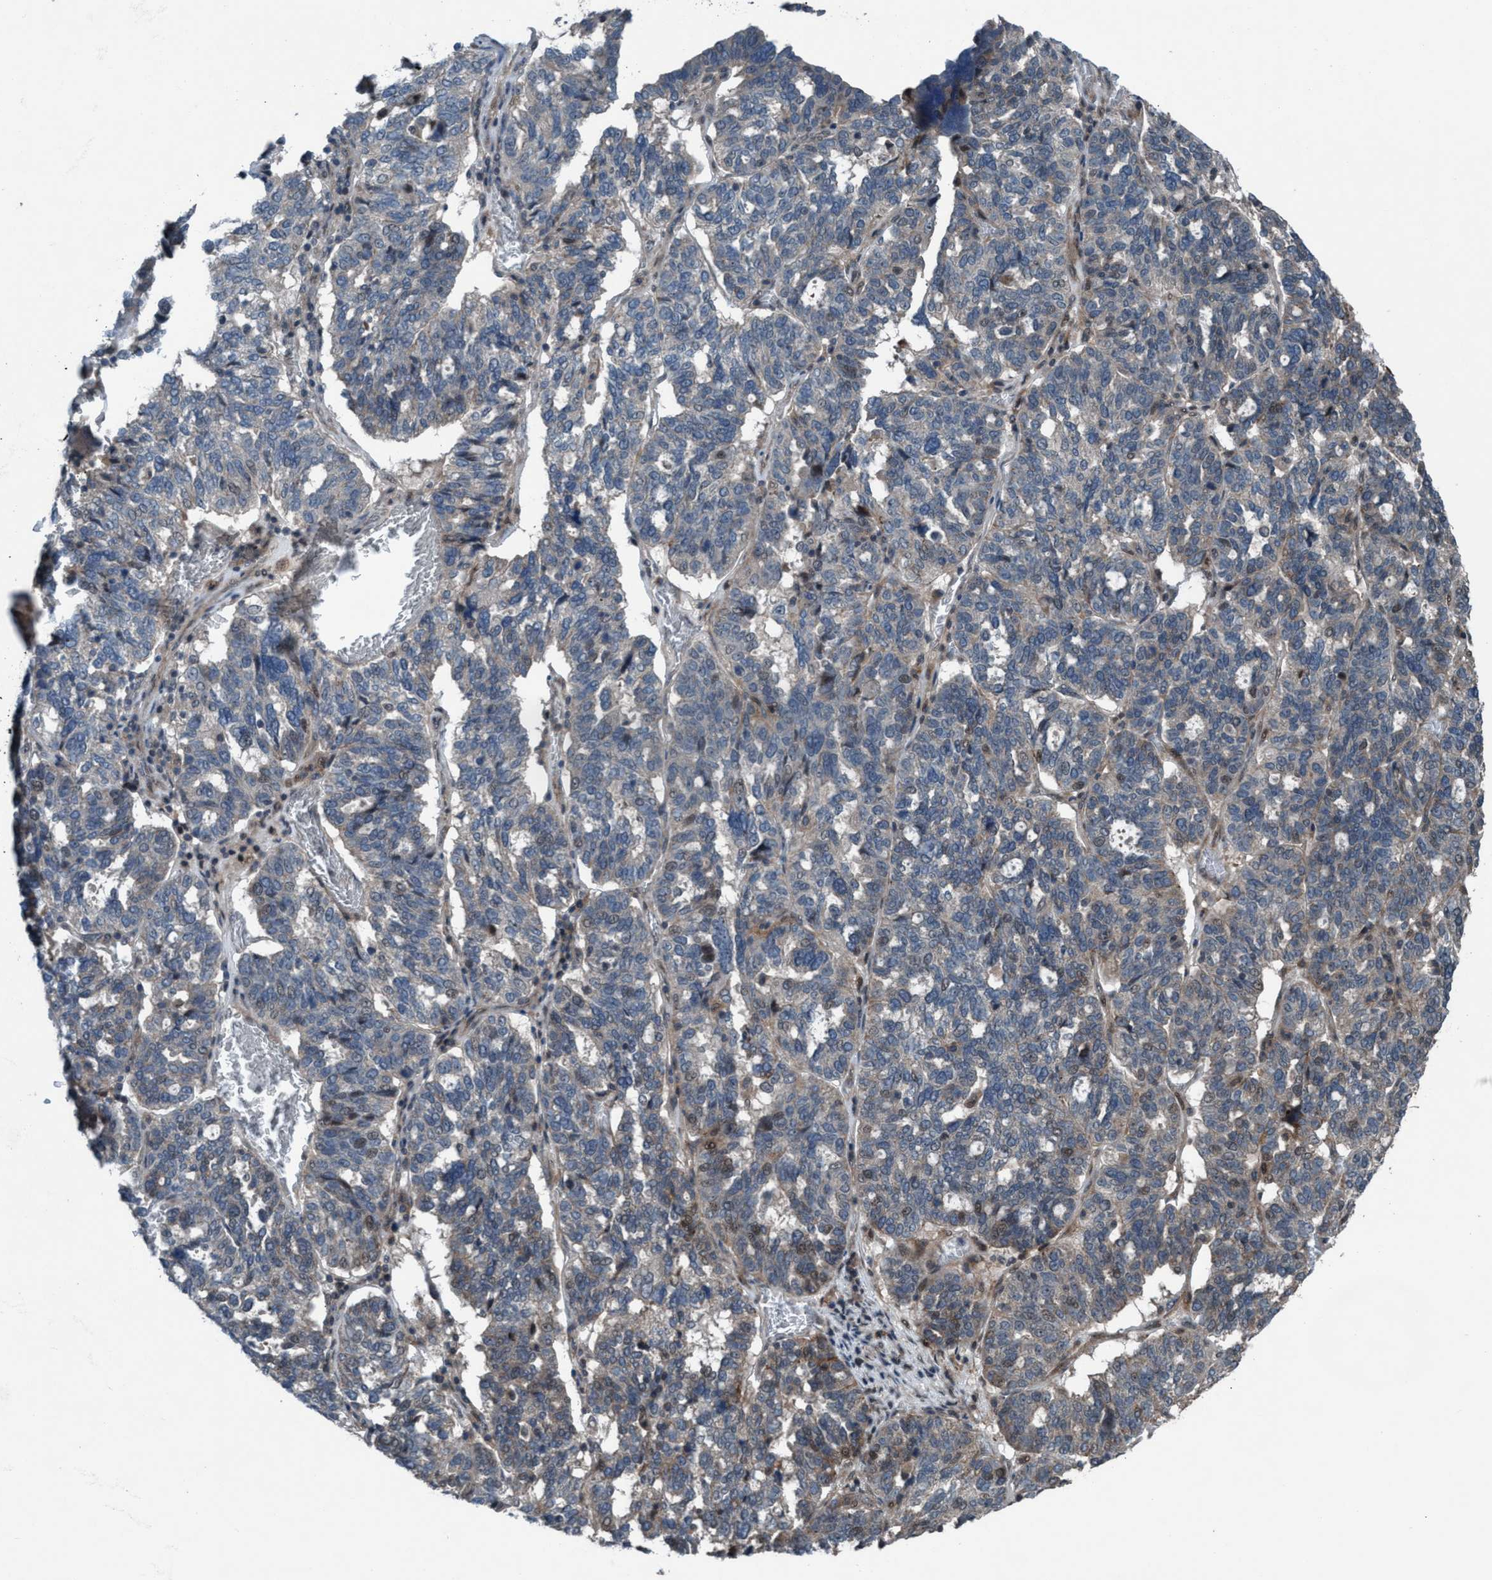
{"staining": {"intensity": "moderate", "quantity": "<25%", "location": "cytoplasmic/membranous"}, "tissue": "ovarian cancer", "cell_type": "Tumor cells", "image_type": "cancer", "snomed": [{"axis": "morphology", "description": "Cystadenocarcinoma, serous, NOS"}, {"axis": "topography", "description": "Ovary"}], "caption": "A histopathology image of ovarian cancer (serous cystadenocarcinoma) stained for a protein reveals moderate cytoplasmic/membranous brown staining in tumor cells.", "gene": "NISCH", "patient": {"sex": "female", "age": 59}}